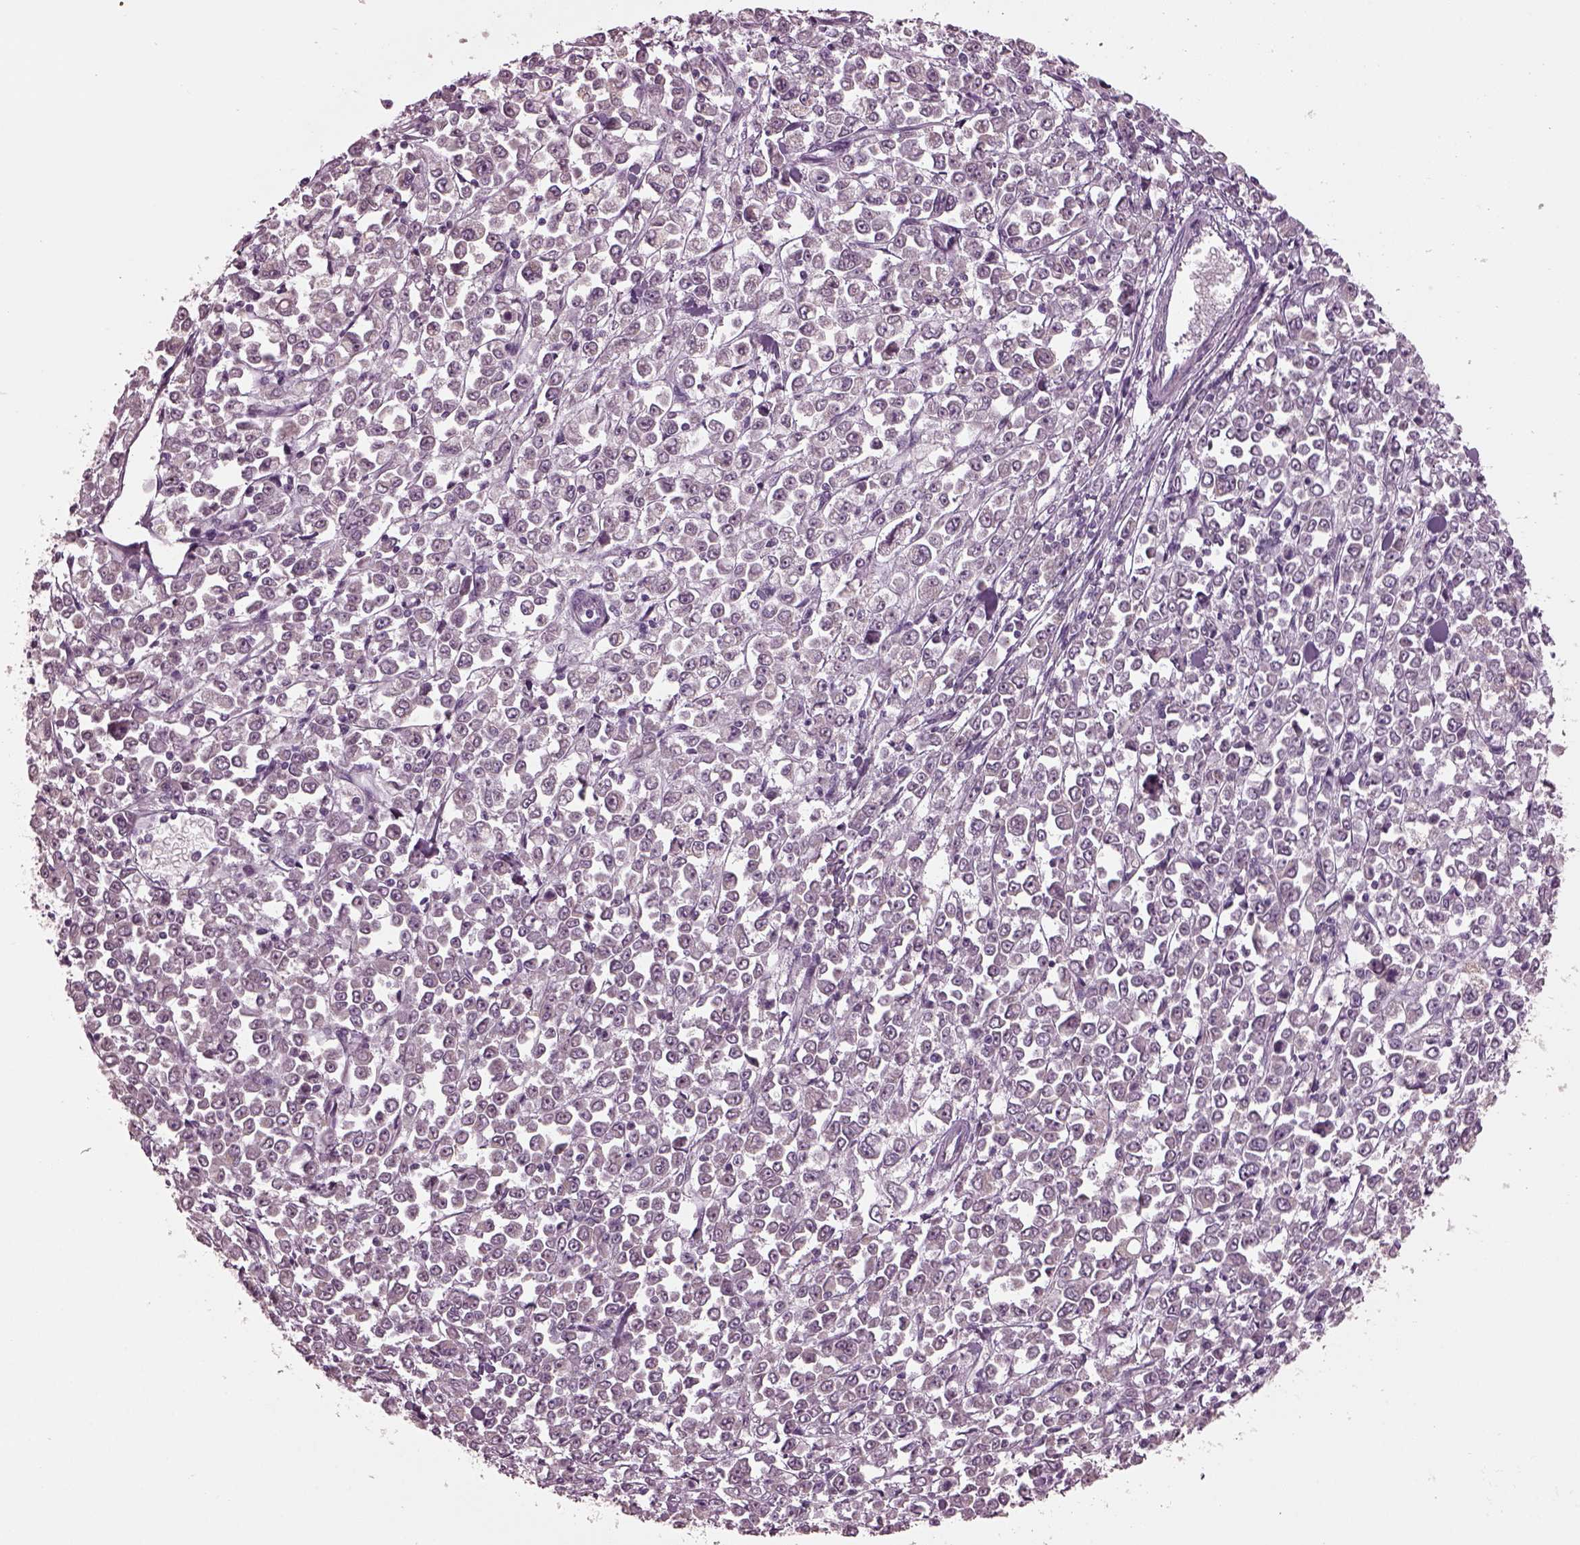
{"staining": {"intensity": "negative", "quantity": "none", "location": "none"}, "tissue": "stomach cancer", "cell_type": "Tumor cells", "image_type": "cancer", "snomed": [{"axis": "morphology", "description": "Adenocarcinoma, NOS"}, {"axis": "topography", "description": "Stomach, upper"}], "caption": "The micrograph shows no significant positivity in tumor cells of stomach cancer (adenocarcinoma).", "gene": "CLCN4", "patient": {"sex": "male", "age": 70}}